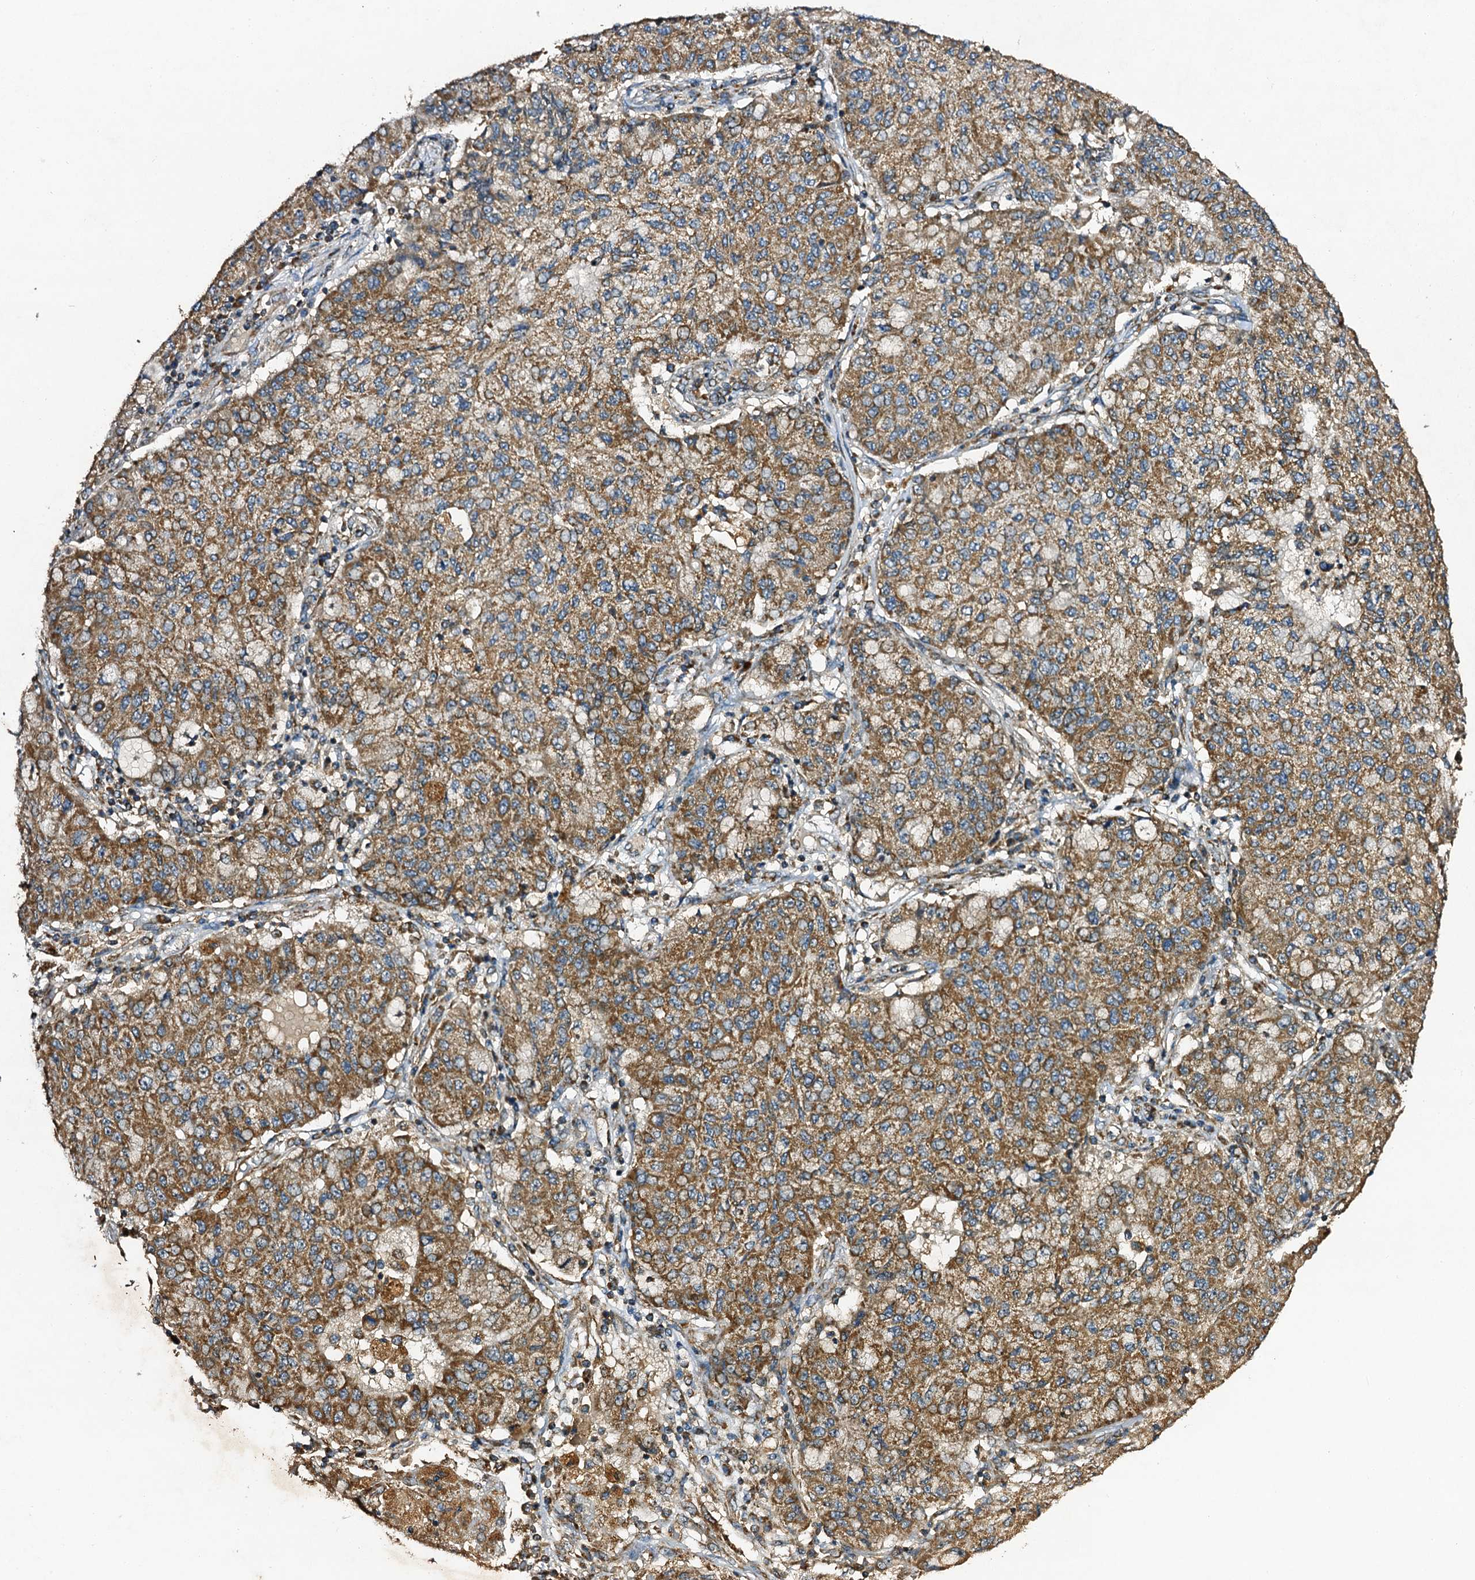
{"staining": {"intensity": "moderate", "quantity": ">75%", "location": "cytoplasmic/membranous"}, "tissue": "lung cancer", "cell_type": "Tumor cells", "image_type": "cancer", "snomed": [{"axis": "morphology", "description": "Squamous cell carcinoma, NOS"}, {"axis": "topography", "description": "Lung"}], "caption": "Protein analysis of lung cancer (squamous cell carcinoma) tissue demonstrates moderate cytoplasmic/membranous staining in approximately >75% of tumor cells.", "gene": "NDUFA13", "patient": {"sex": "male", "age": 74}}